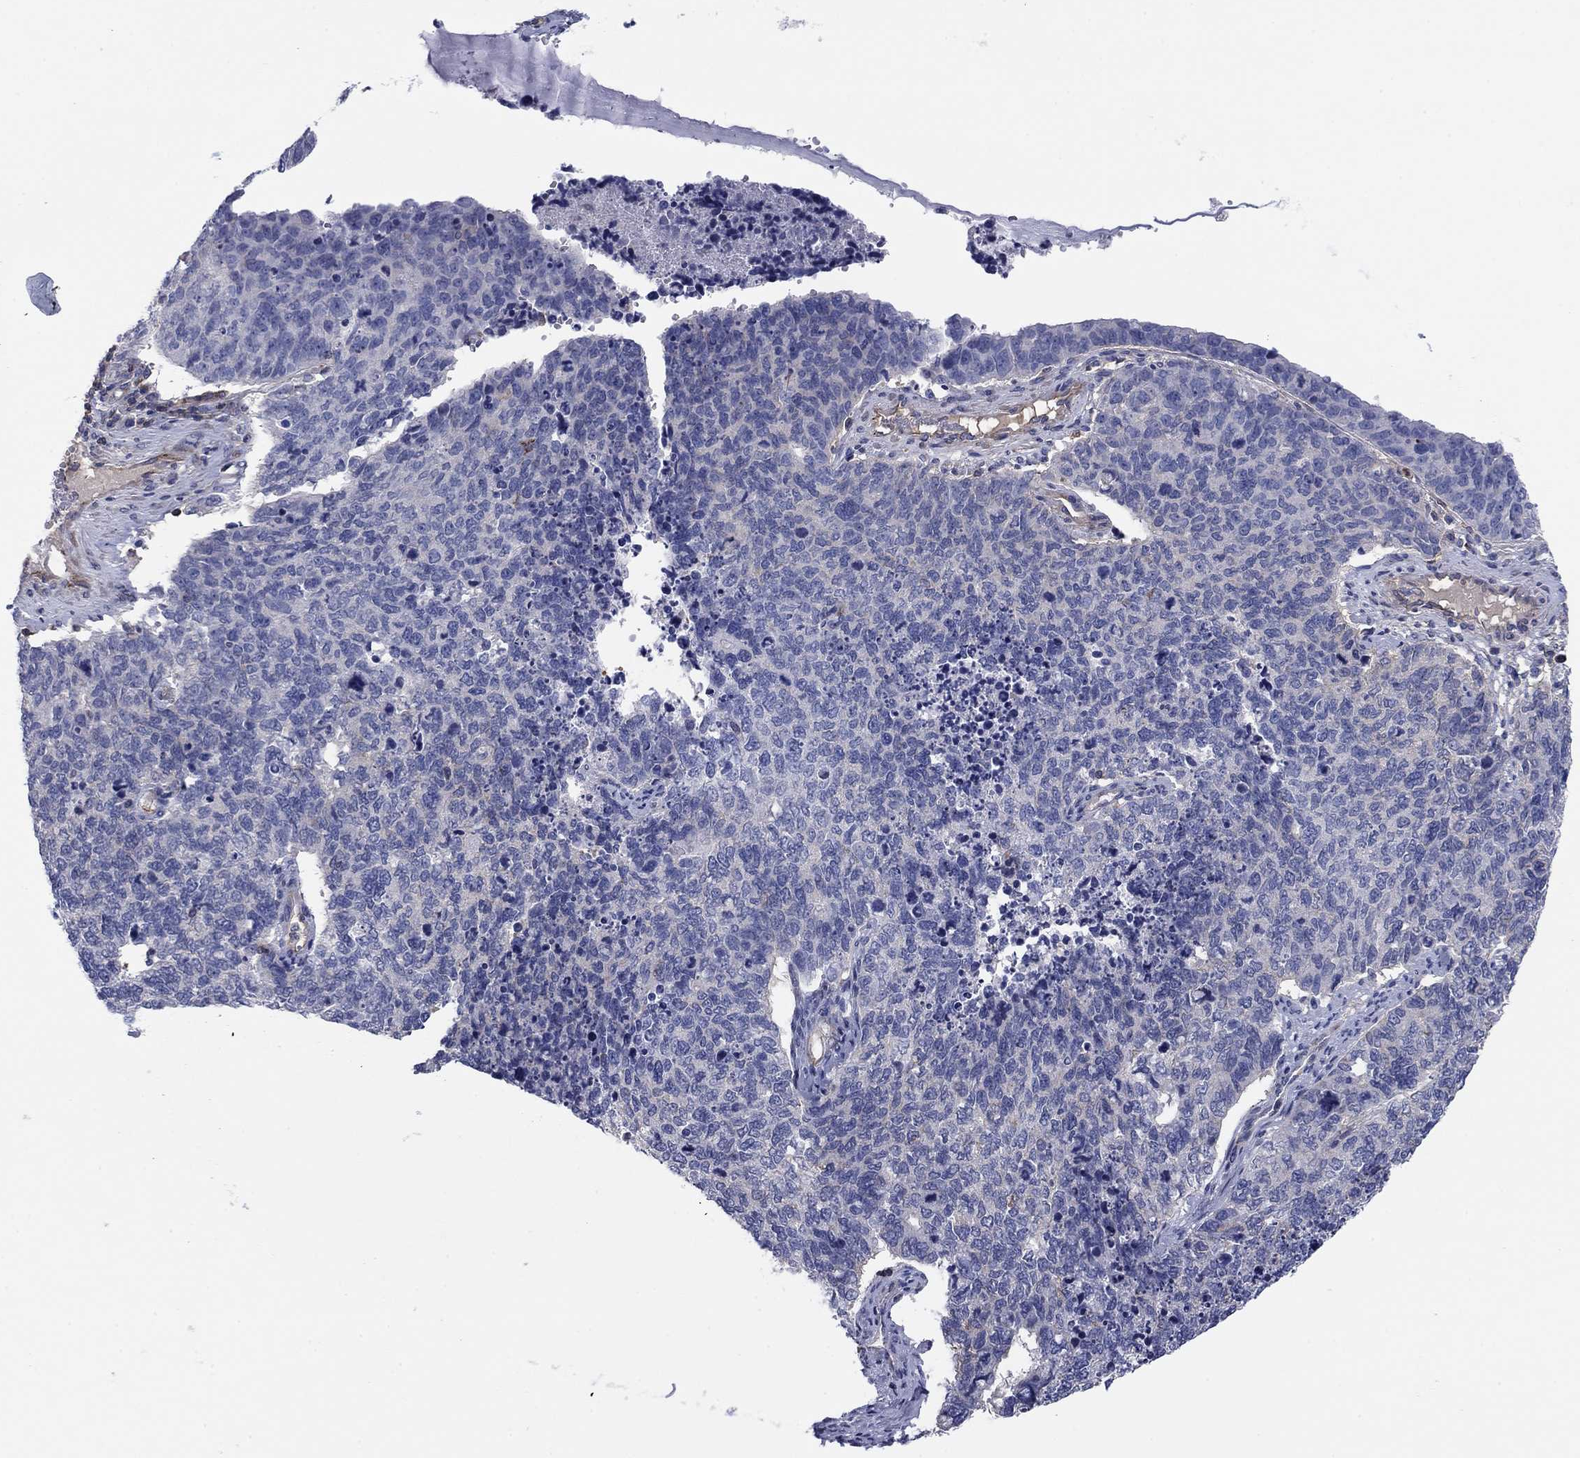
{"staining": {"intensity": "negative", "quantity": "none", "location": "none"}, "tissue": "cervical cancer", "cell_type": "Tumor cells", "image_type": "cancer", "snomed": [{"axis": "morphology", "description": "Squamous cell carcinoma, NOS"}, {"axis": "topography", "description": "Cervix"}], "caption": "This is an immunohistochemistry (IHC) micrograph of human cervical cancer (squamous cell carcinoma). There is no positivity in tumor cells.", "gene": "PSD4", "patient": {"sex": "female", "age": 63}}